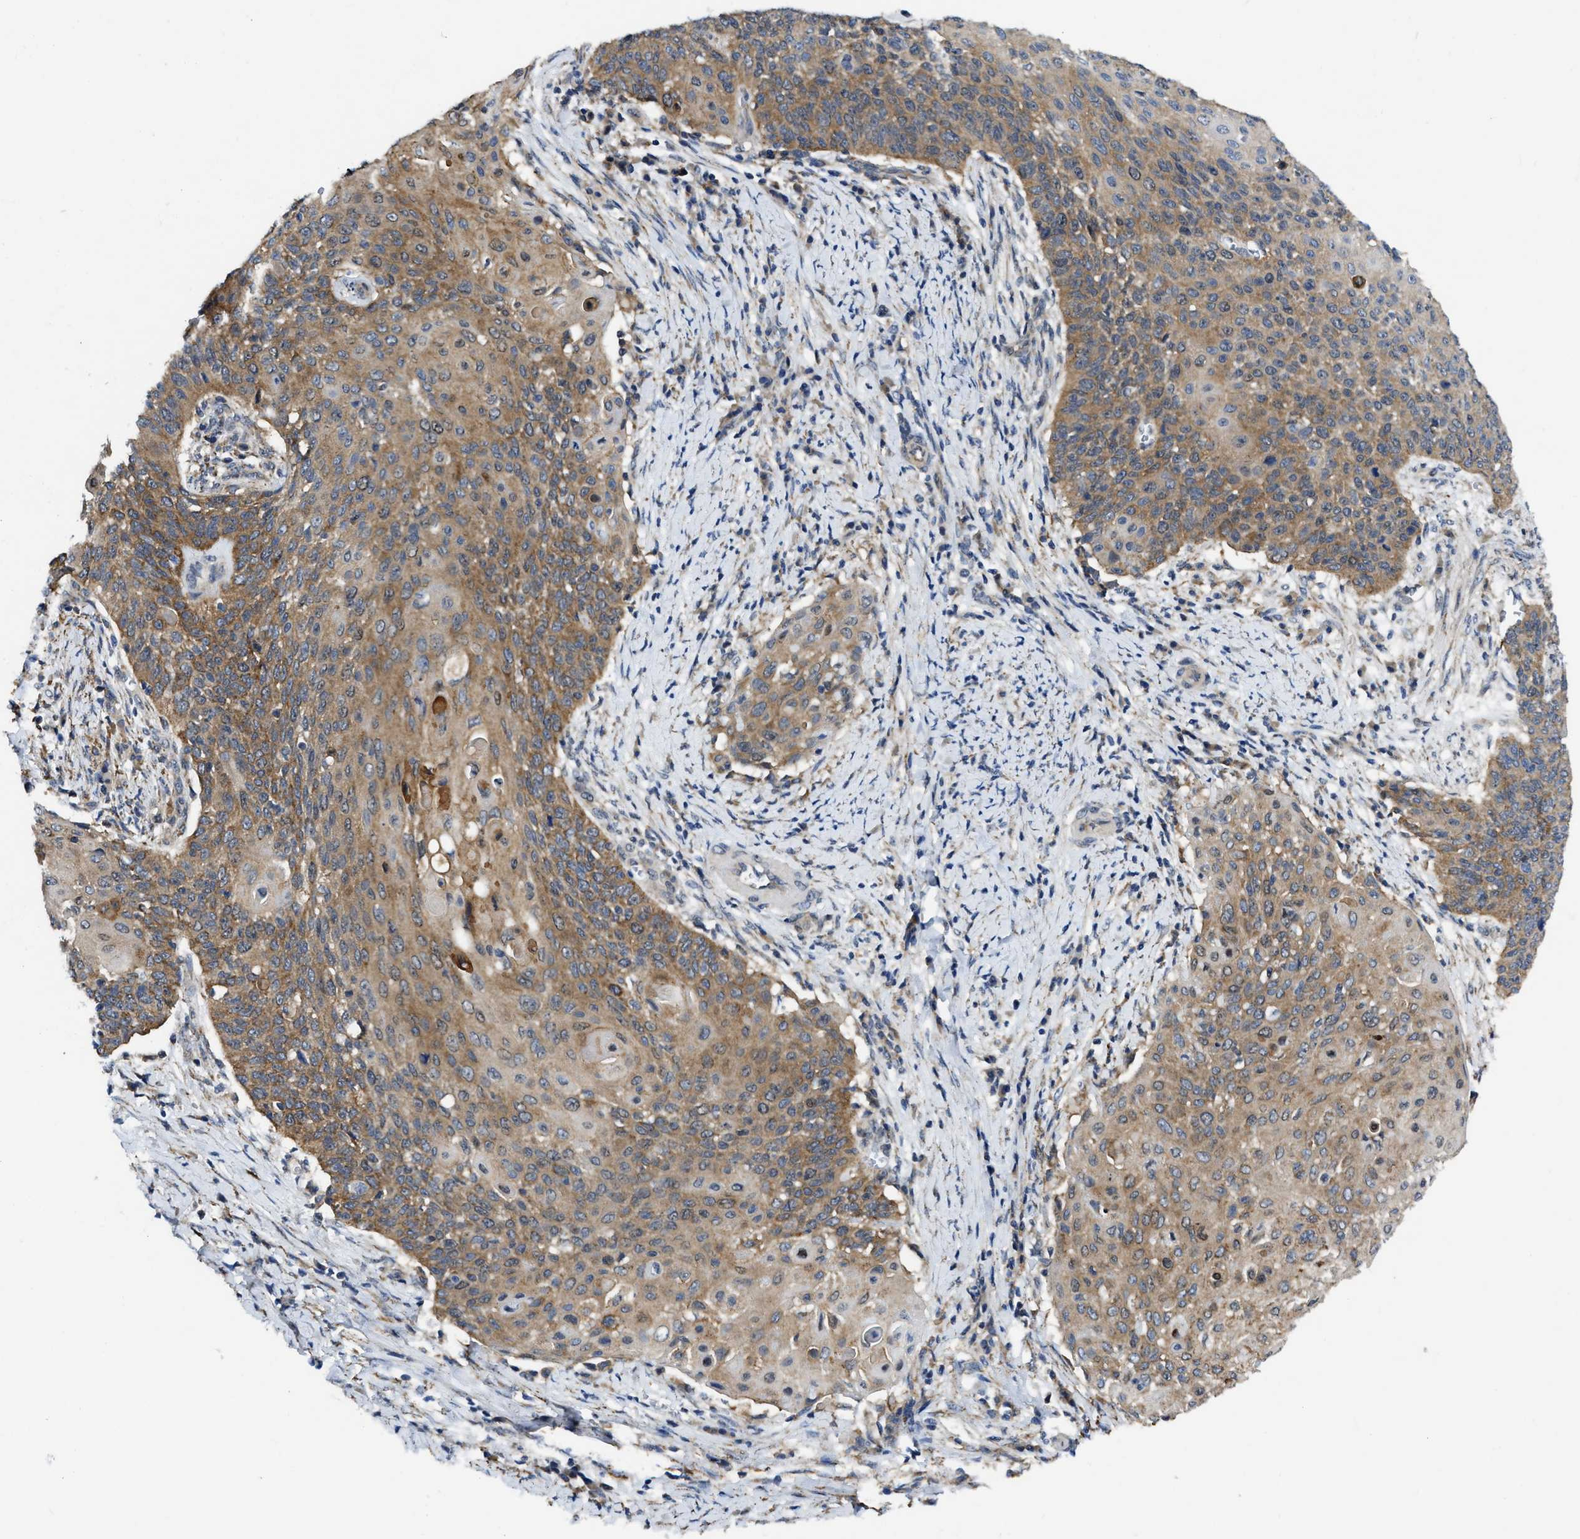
{"staining": {"intensity": "moderate", "quantity": ">75%", "location": "cytoplasmic/membranous"}, "tissue": "cervical cancer", "cell_type": "Tumor cells", "image_type": "cancer", "snomed": [{"axis": "morphology", "description": "Squamous cell carcinoma, NOS"}, {"axis": "topography", "description": "Cervix"}], "caption": "Human squamous cell carcinoma (cervical) stained for a protein (brown) exhibits moderate cytoplasmic/membranous positive positivity in approximately >75% of tumor cells.", "gene": "GET4", "patient": {"sex": "female", "age": 39}}